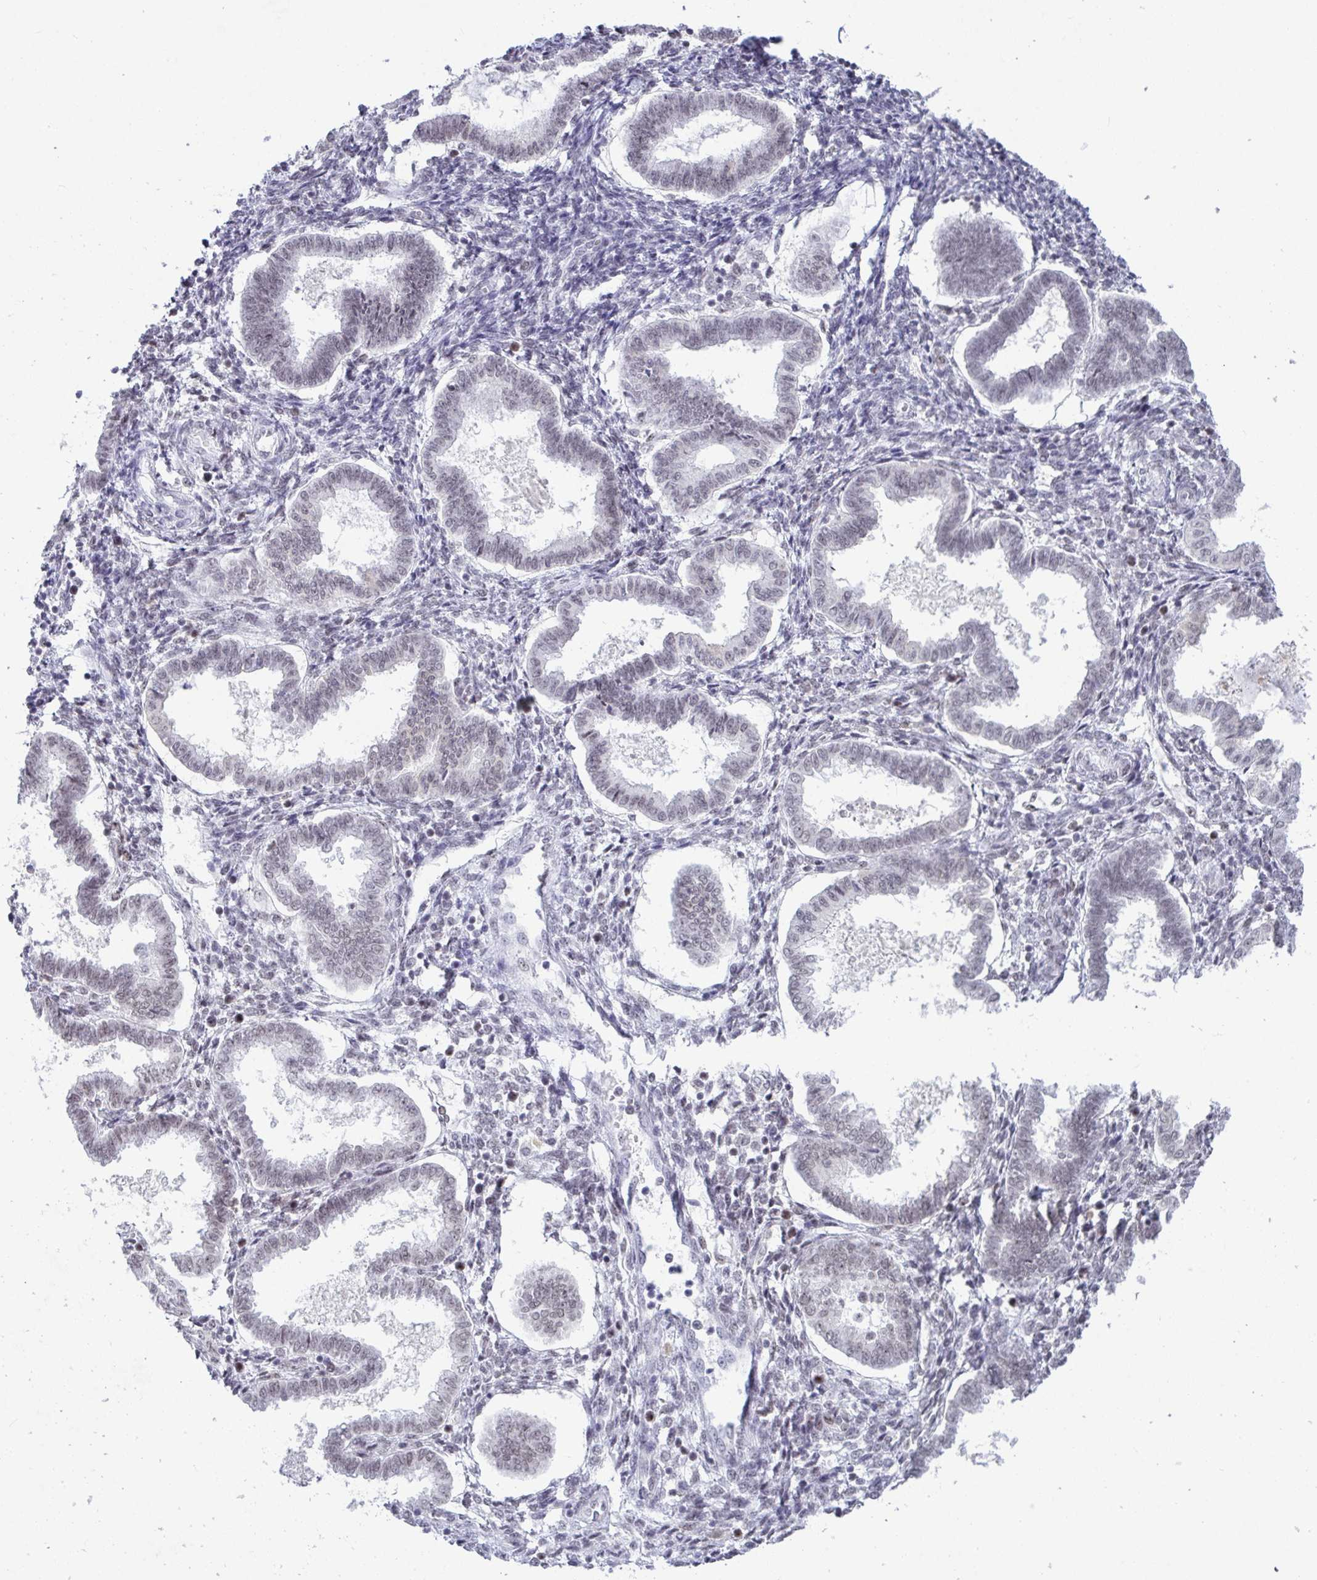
{"staining": {"intensity": "moderate", "quantity": "<25%", "location": "nuclear"}, "tissue": "endometrium", "cell_type": "Cells in endometrial stroma", "image_type": "normal", "snomed": [{"axis": "morphology", "description": "Normal tissue, NOS"}, {"axis": "topography", "description": "Endometrium"}], "caption": "Immunohistochemical staining of unremarkable human endometrium demonstrates <25% levels of moderate nuclear protein expression in about <25% of cells in endometrial stroma.", "gene": "SUPT16H", "patient": {"sex": "female", "age": 24}}